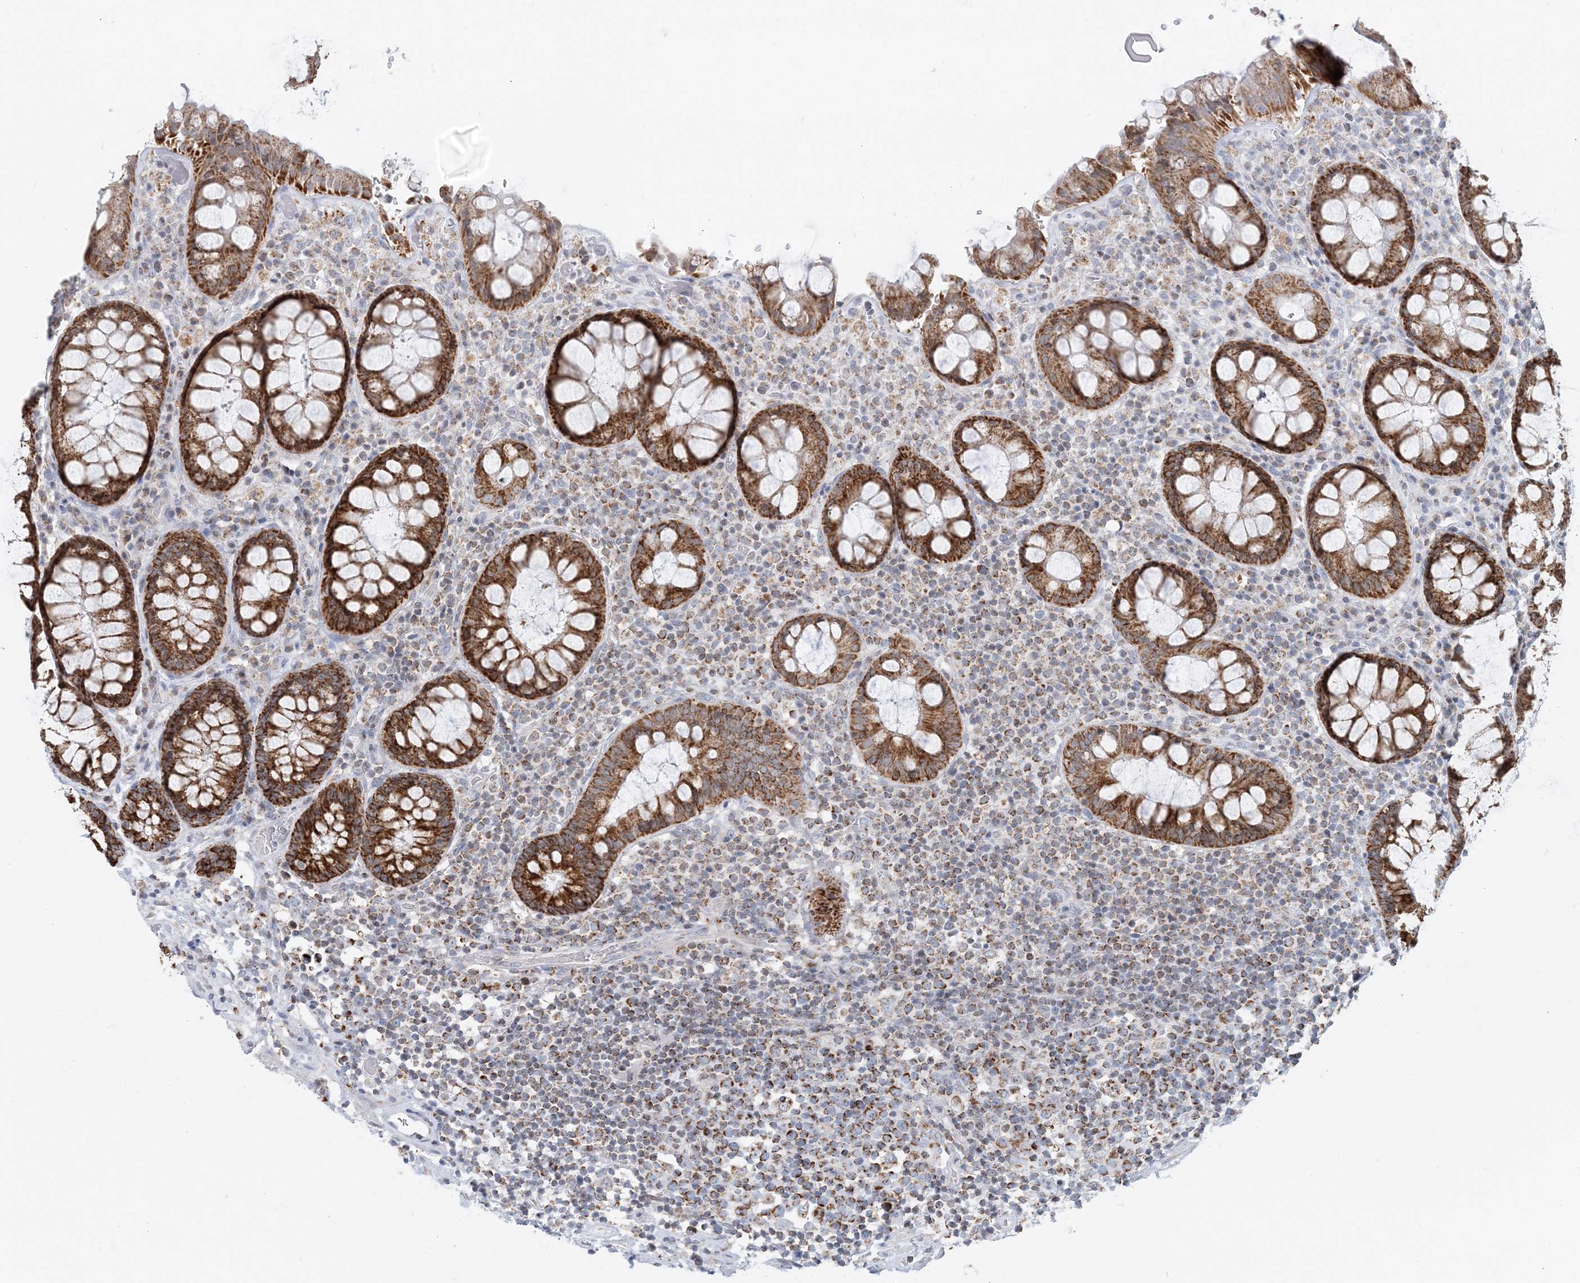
{"staining": {"intensity": "strong", "quantity": ">75%", "location": "cytoplasmic/membranous"}, "tissue": "rectum", "cell_type": "Glandular cells", "image_type": "normal", "snomed": [{"axis": "morphology", "description": "Normal tissue, NOS"}, {"axis": "topography", "description": "Rectum"}], "caption": "Immunohistochemistry (IHC) (DAB (3,3'-diaminobenzidine)) staining of unremarkable rectum shows strong cytoplasmic/membranous protein staining in about >75% of glandular cells. Using DAB (brown) and hematoxylin (blue) stains, captured at high magnification using brightfield microscopy.", "gene": "BDH1", "patient": {"sex": "male", "age": 64}}